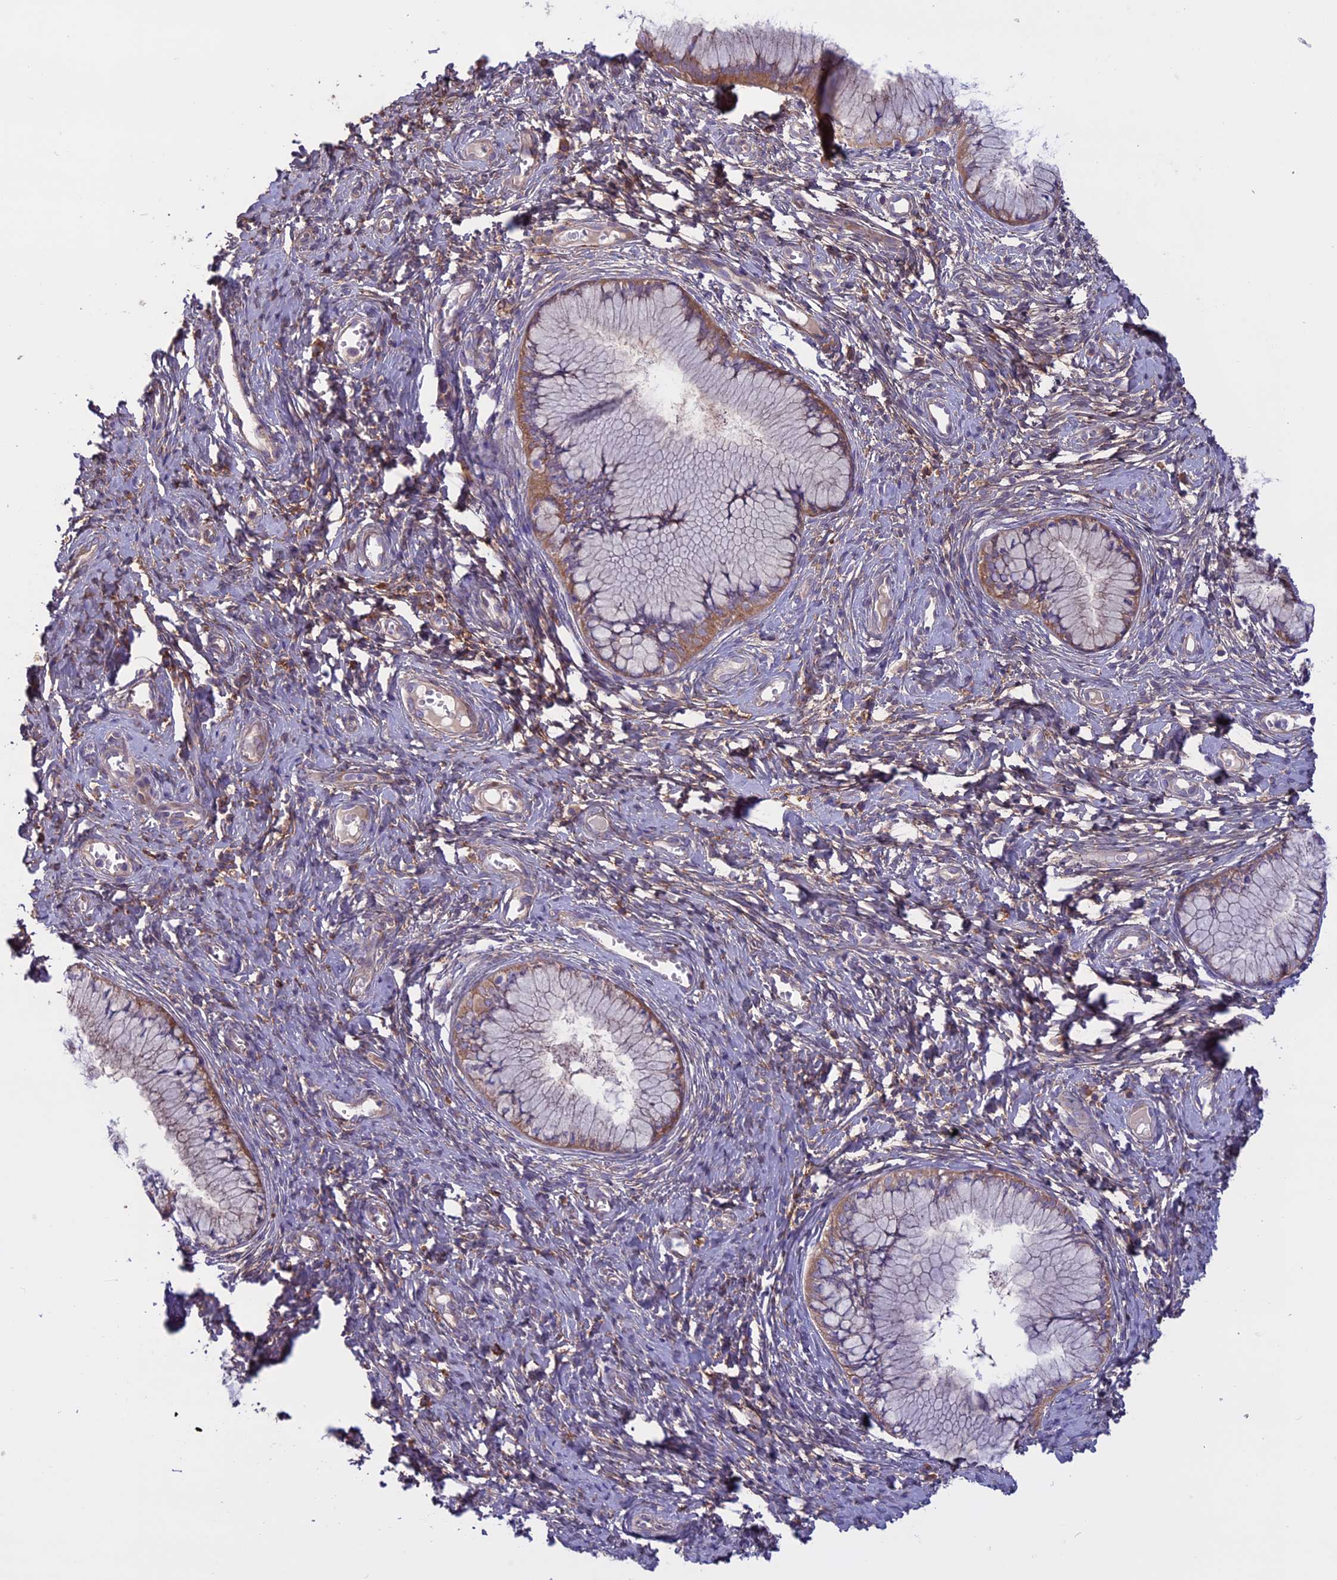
{"staining": {"intensity": "moderate", "quantity": "25%-75%", "location": "cytoplasmic/membranous"}, "tissue": "cervix", "cell_type": "Glandular cells", "image_type": "normal", "snomed": [{"axis": "morphology", "description": "Normal tissue, NOS"}, {"axis": "topography", "description": "Cervix"}], "caption": "Cervix stained with DAB immunohistochemistry (IHC) demonstrates medium levels of moderate cytoplasmic/membranous staining in about 25%-75% of glandular cells. (DAB = brown stain, brightfield microscopy at high magnification).", "gene": "DCTN5", "patient": {"sex": "female", "age": 42}}